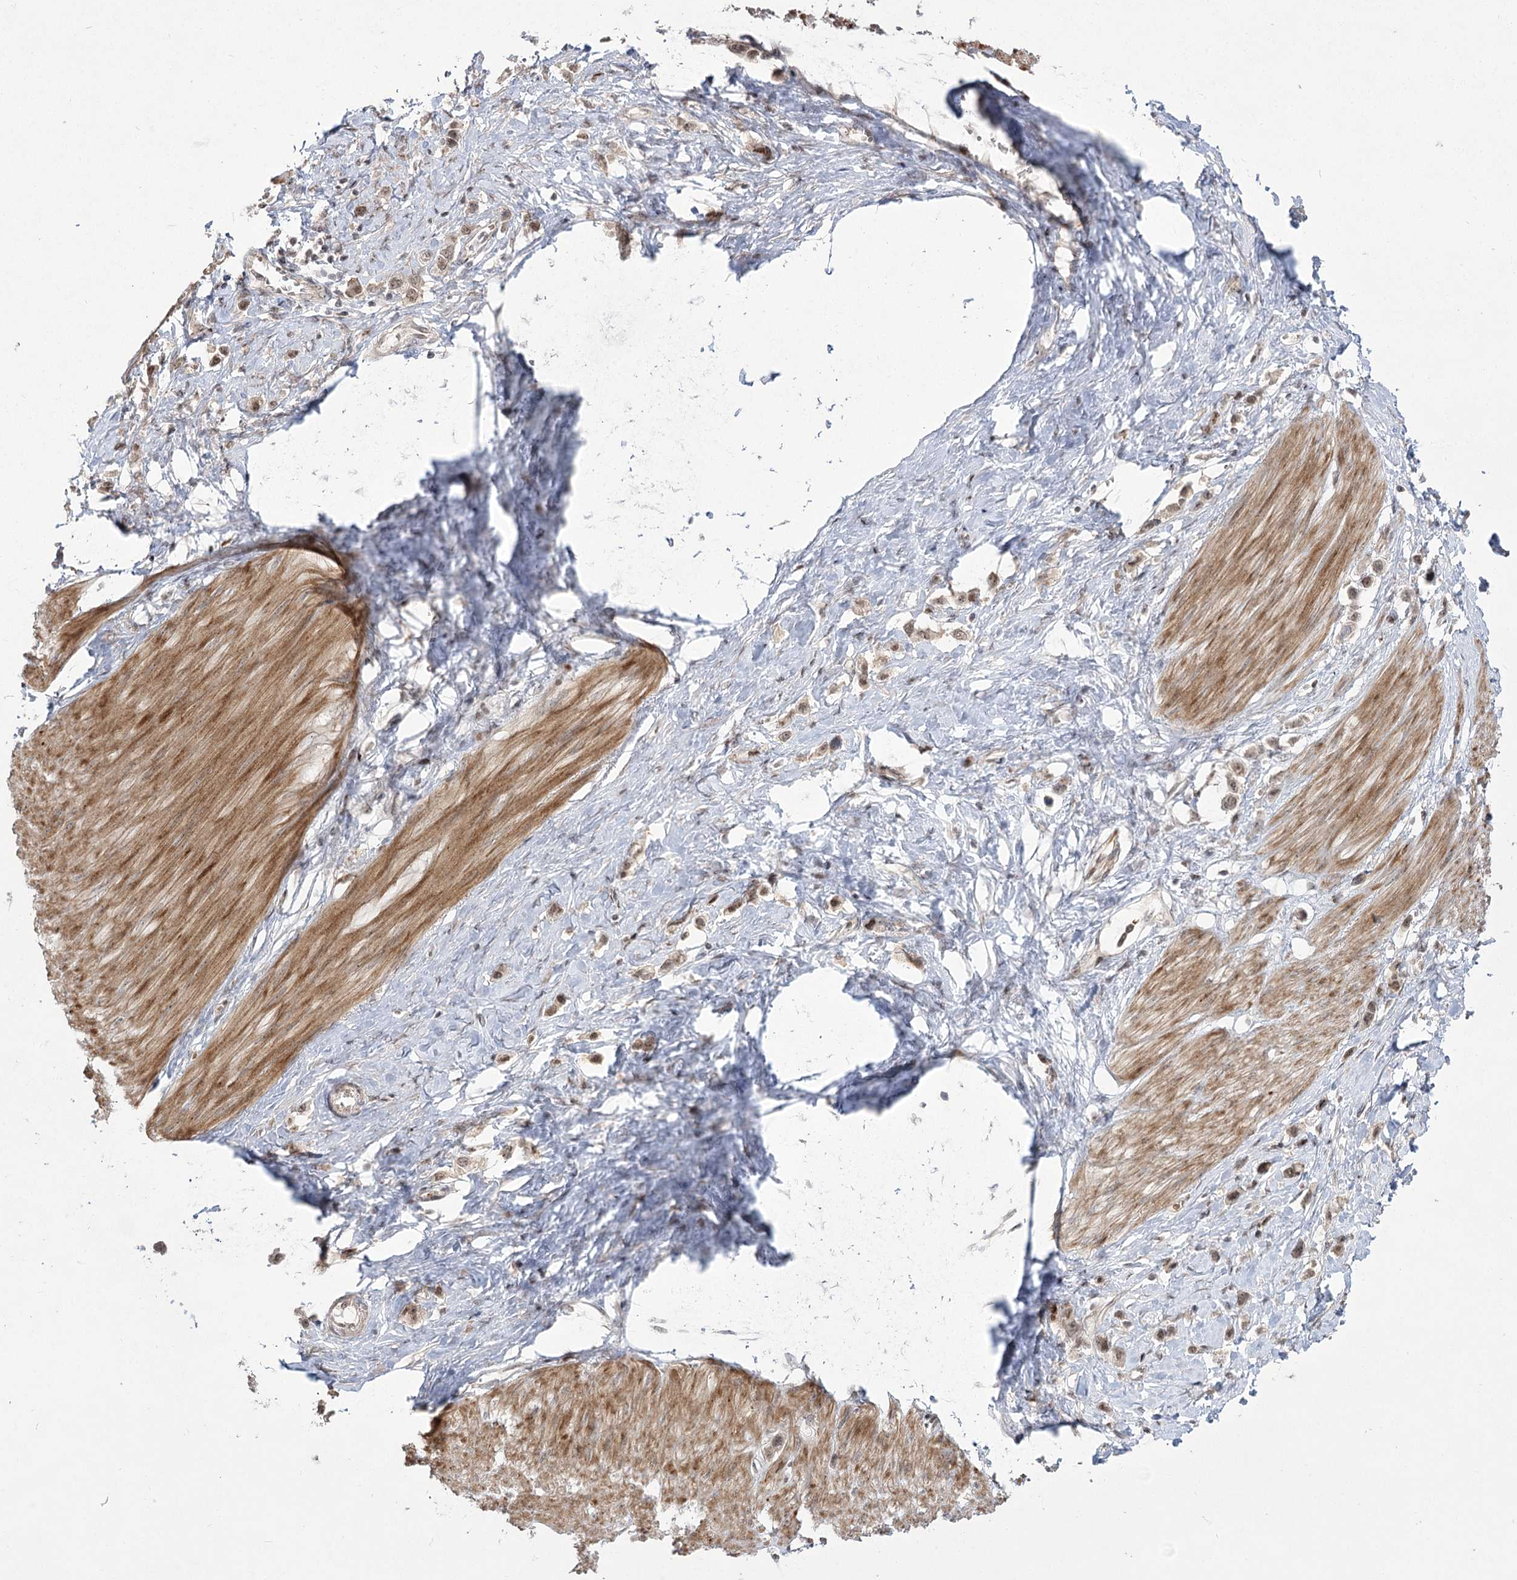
{"staining": {"intensity": "moderate", "quantity": ">75%", "location": "nuclear"}, "tissue": "stomach cancer", "cell_type": "Tumor cells", "image_type": "cancer", "snomed": [{"axis": "morphology", "description": "Adenocarcinoma, NOS"}, {"axis": "topography", "description": "Stomach"}], "caption": "About >75% of tumor cells in adenocarcinoma (stomach) show moderate nuclear protein staining as visualized by brown immunohistochemical staining.", "gene": "HELQ", "patient": {"sex": "female", "age": 65}}